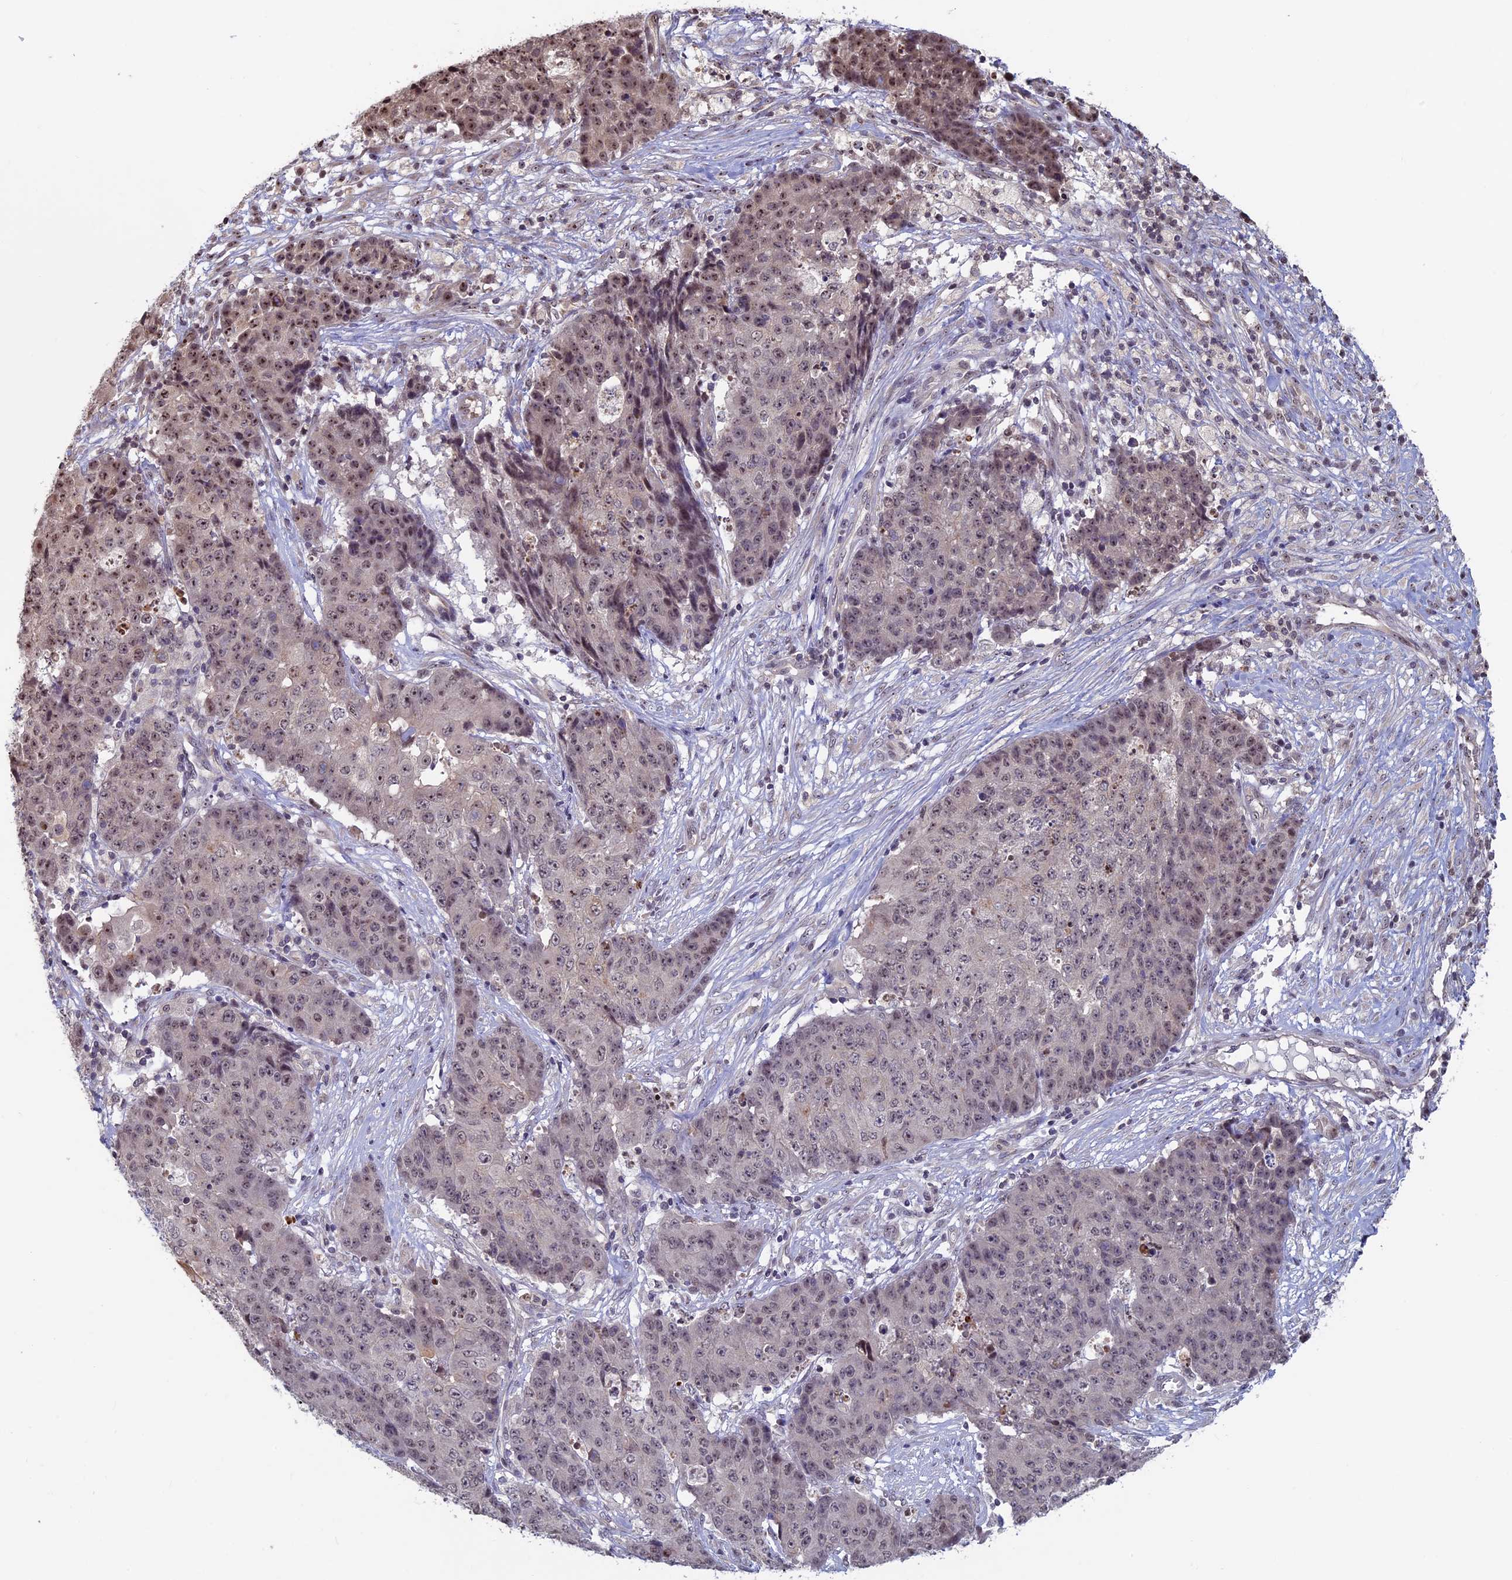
{"staining": {"intensity": "moderate", "quantity": "25%-75%", "location": "nuclear"}, "tissue": "ovarian cancer", "cell_type": "Tumor cells", "image_type": "cancer", "snomed": [{"axis": "morphology", "description": "Carcinoma, endometroid"}, {"axis": "topography", "description": "Ovary"}], "caption": "A brown stain labels moderate nuclear expression of a protein in ovarian endometroid carcinoma tumor cells. (brown staining indicates protein expression, while blue staining denotes nuclei).", "gene": "SPIRE1", "patient": {"sex": "female", "age": 42}}